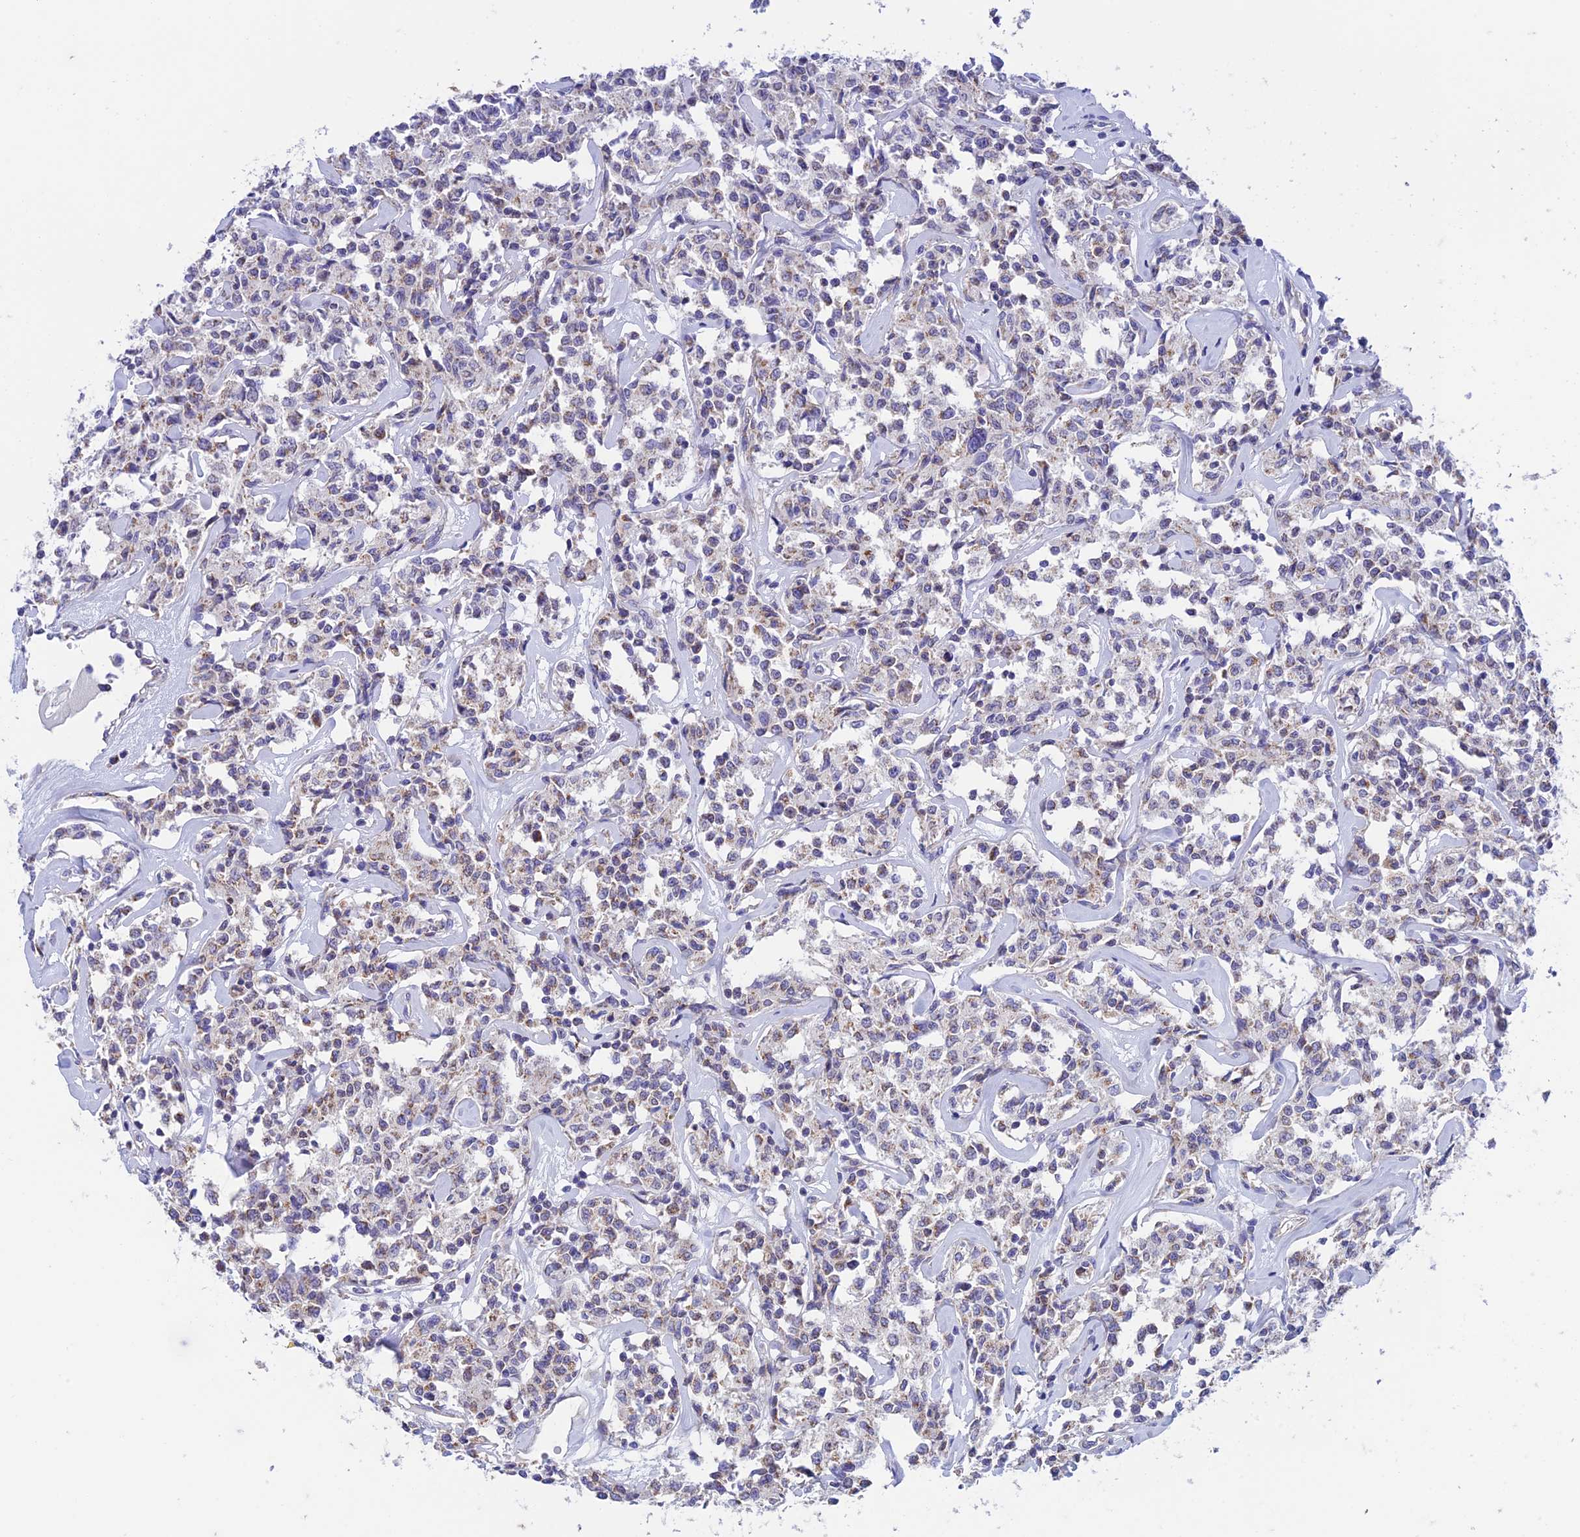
{"staining": {"intensity": "negative", "quantity": "none", "location": "none"}, "tissue": "lymphoma", "cell_type": "Tumor cells", "image_type": "cancer", "snomed": [{"axis": "morphology", "description": "Malignant lymphoma, non-Hodgkin's type, Low grade"}, {"axis": "topography", "description": "Small intestine"}], "caption": "Tumor cells show no significant protein positivity in low-grade malignant lymphoma, non-Hodgkin's type. The staining was performed using DAB to visualize the protein expression in brown, while the nuclei were stained in blue with hematoxylin (Magnification: 20x).", "gene": "ZNF181", "patient": {"sex": "female", "age": 59}}